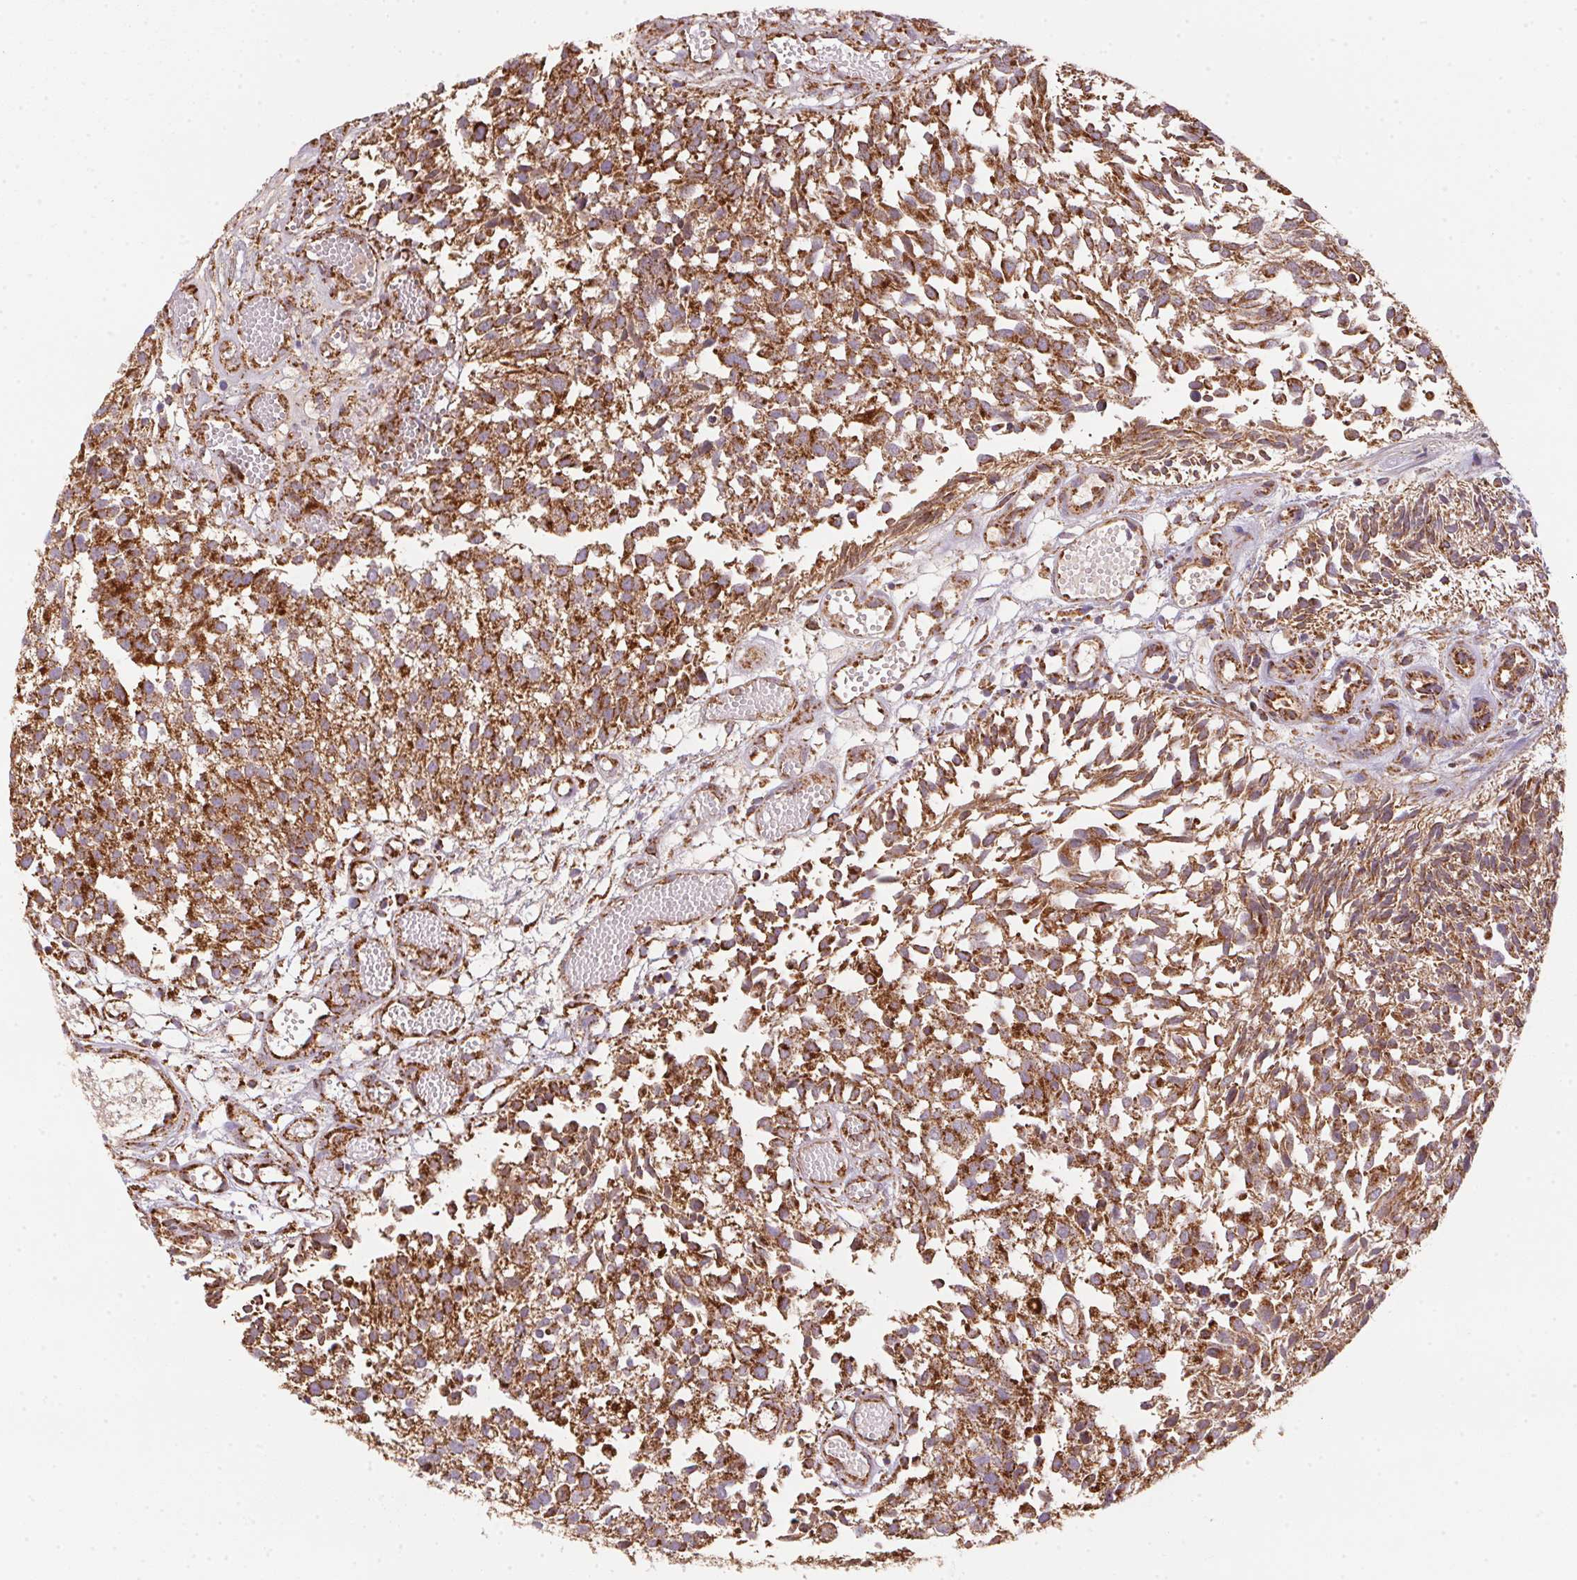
{"staining": {"intensity": "strong", "quantity": "25%-75%", "location": "cytoplasmic/membranous"}, "tissue": "urothelial cancer", "cell_type": "Tumor cells", "image_type": "cancer", "snomed": [{"axis": "morphology", "description": "Urothelial carcinoma, Low grade"}, {"axis": "topography", "description": "Urinary bladder"}], "caption": "Low-grade urothelial carcinoma was stained to show a protein in brown. There is high levels of strong cytoplasmic/membranous positivity in approximately 25%-75% of tumor cells. Immunohistochemistry stains the protein in brown and the nuclei are stained blue.", "gene": "NDUFS2", "patient": {"sex": "male", "age": 70}}